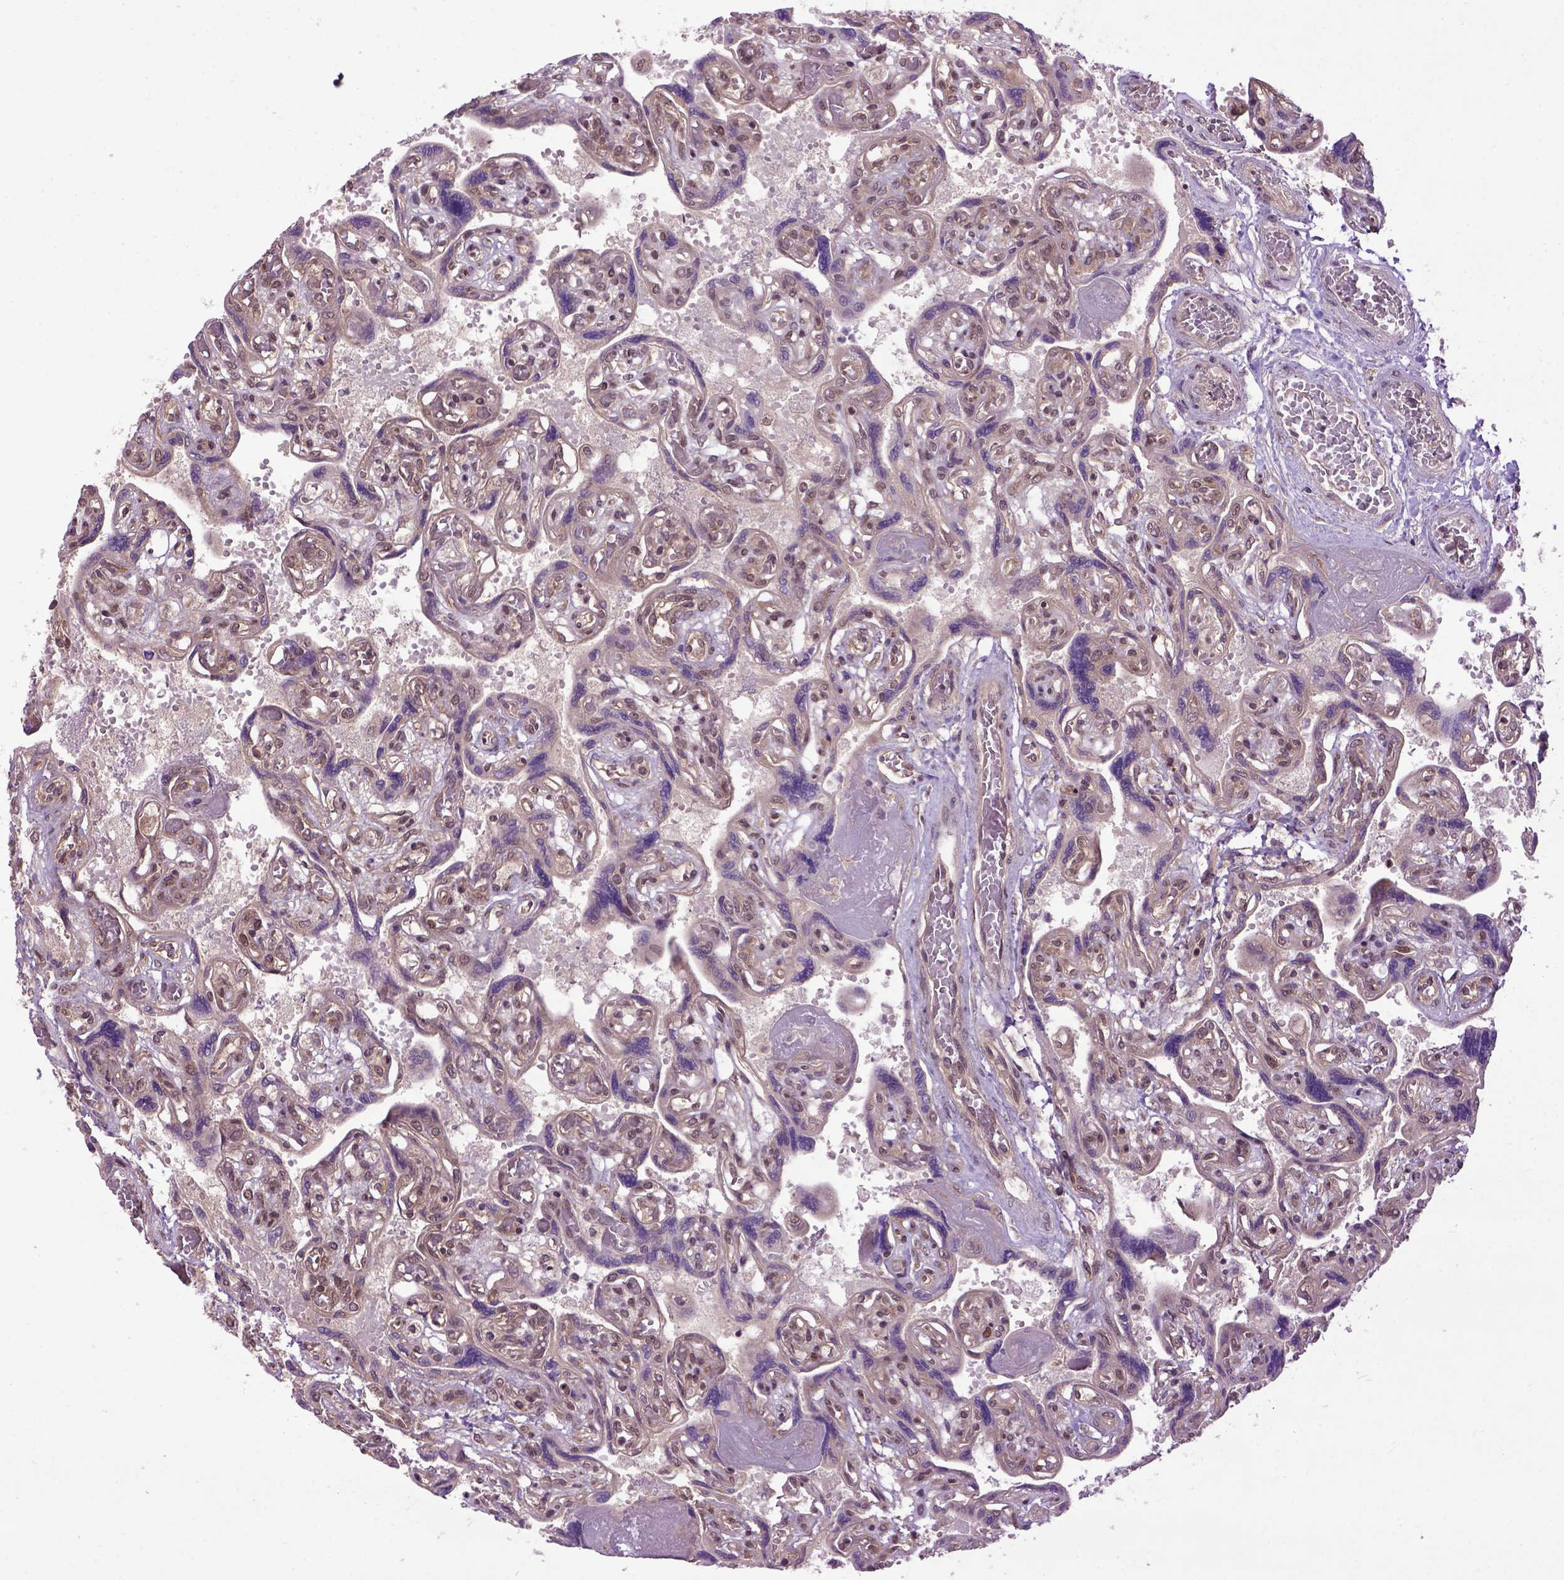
{"staining": {"intensity": "negative", "quantity": "none", "location": "none"}, "tissue": "placenta", "cell_type": "Decidual cells", "image_type": "normal", "snomed": [{"axis": "morphology", "description": "Normal tissue, NOS"}, {"axis": "topography", "description": "Placenta"}], "caption": "The histopathology image reveals no staining of decidual cells in normal placenta.", "gene": "WDR48", "patient": {"sex": "female", "age": 32}}